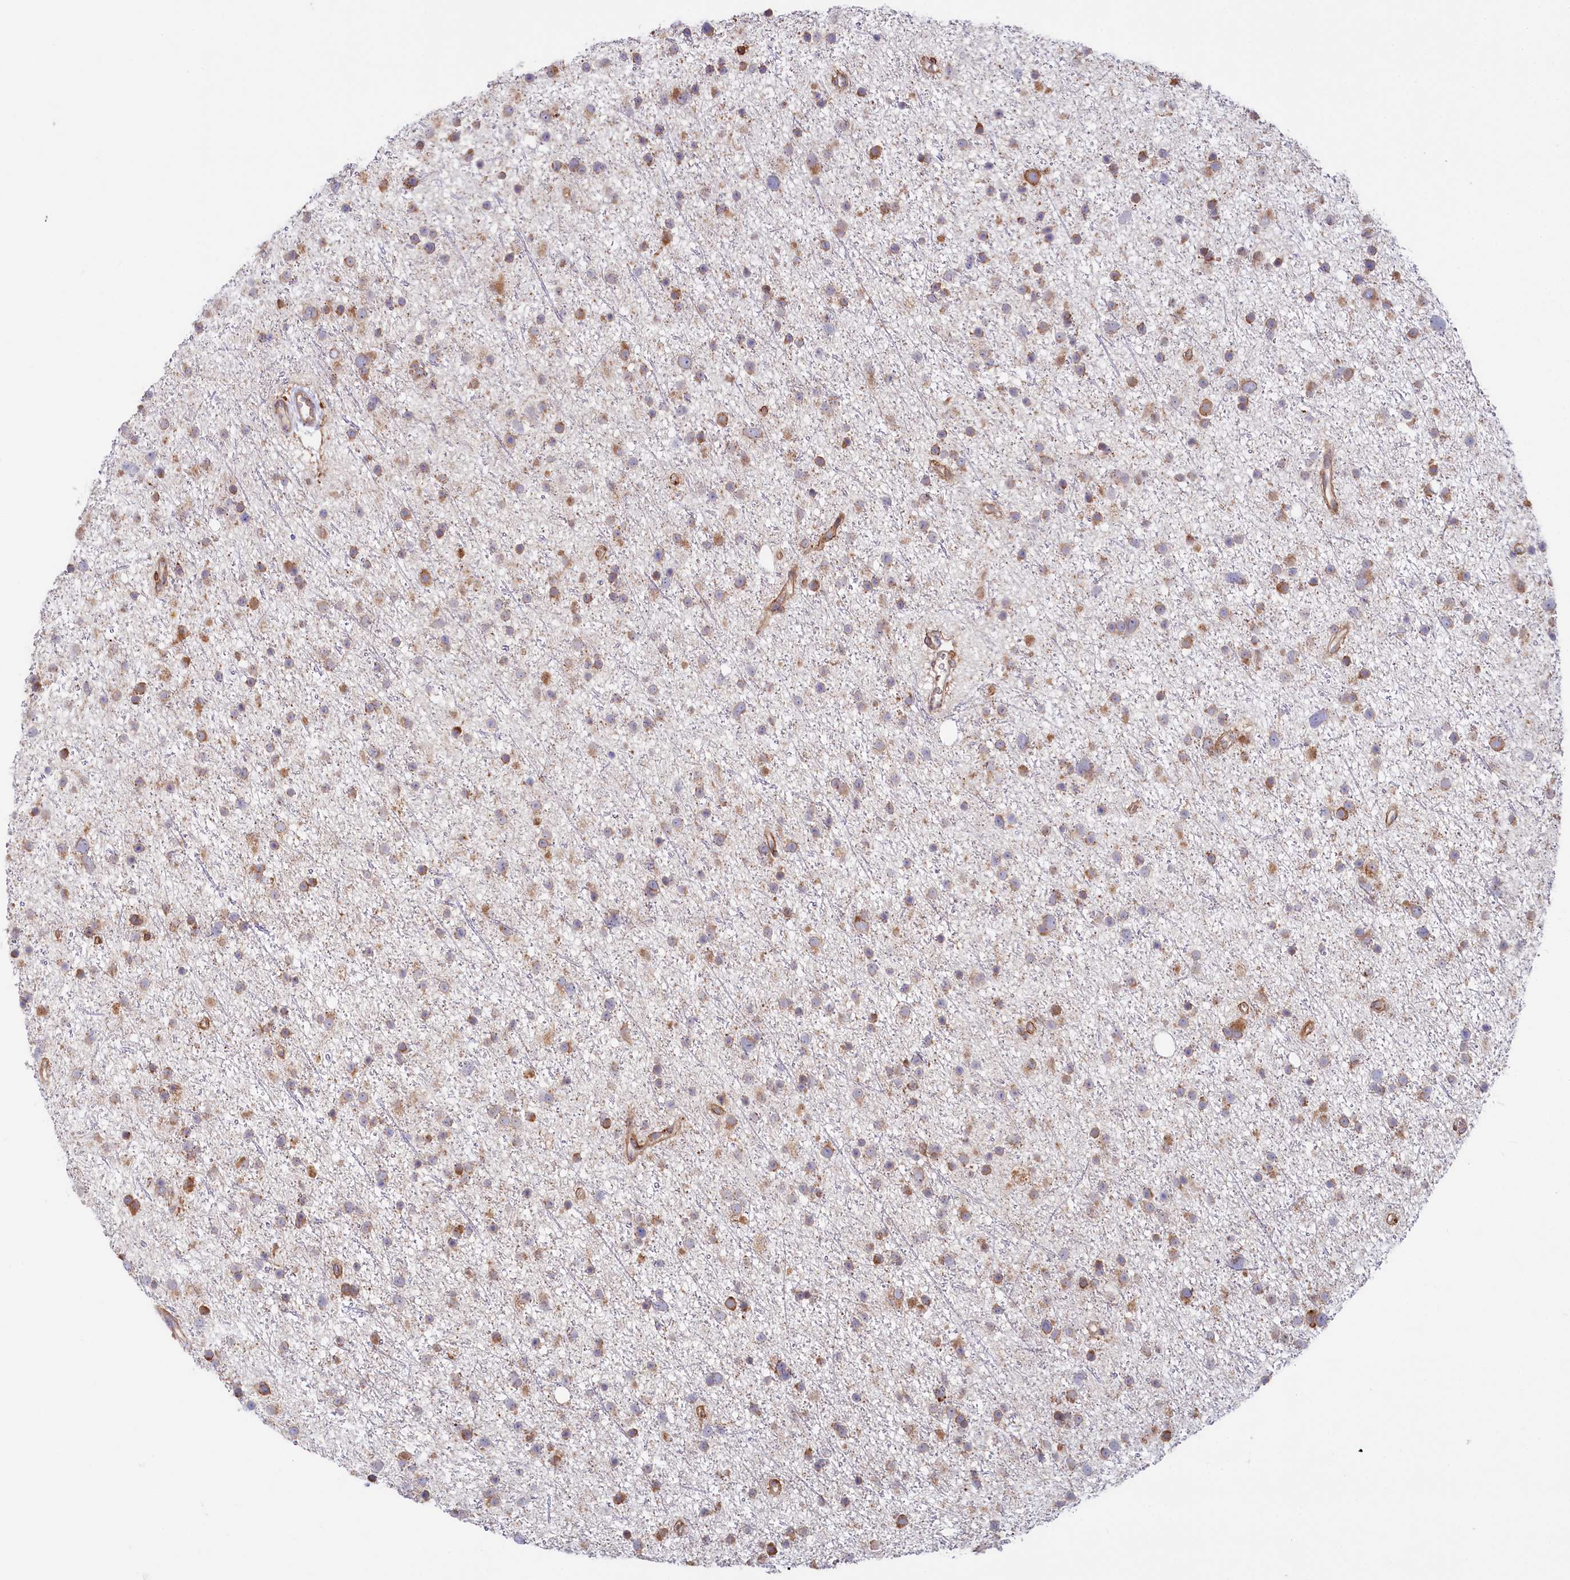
{"staining": {"intensity": "moderate", "quantity": "25%-75%", "location": "cytoplasmic/membranous"}, "tissue": "glioma", "cell_type": "Tumor cells", "image_type": "cancer", "snomed": [{"axis": "morphology", "description": "Glioma, malignant, Low grade"}, {"axis": "topography", "description": "Cerebral cortex"}], "caption": "Human malignant glioma (low-grade) stained for a protein (brown) reveals moderate cytoplasmic/membranous positive positivity in about 25%-75% of tumor cells.", "gene": "CHID1", "patient": {"sex": "female", "age": 39}}